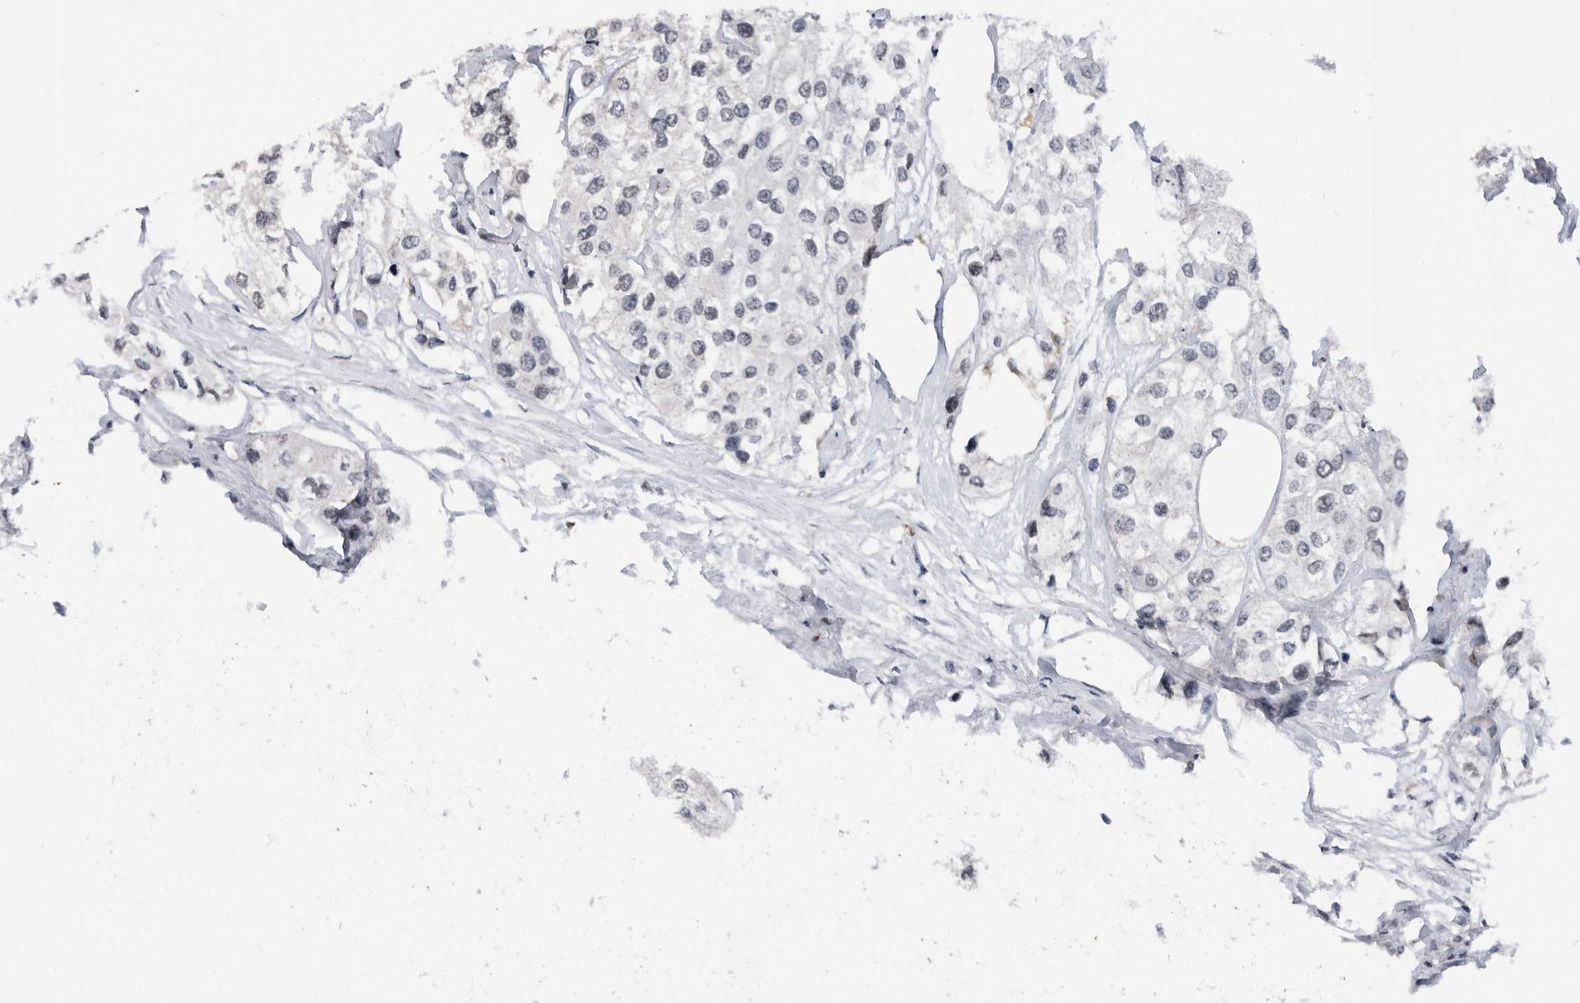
{"staining": {"intensity": "negative", "quantity": "none", "location": "none"}, "tissue": "urothelial cancer", "cell_type": "Tumor cells", "image_type": "cancer", "snomed": [{"axis": "morphology", "description": "Urothelial carcinoma, High grade"}, {"axis": "topography", "description": "Urinary bladder"}], "caption": "IHC image of neoplastic tissue: urothelial cancer stained with DAB (3,3'-diaminobenzidine) exhibits no significant protein staining in tumor cells.", "gene": "ZNF260", "patient": {"sex": "male", "age": 64}}